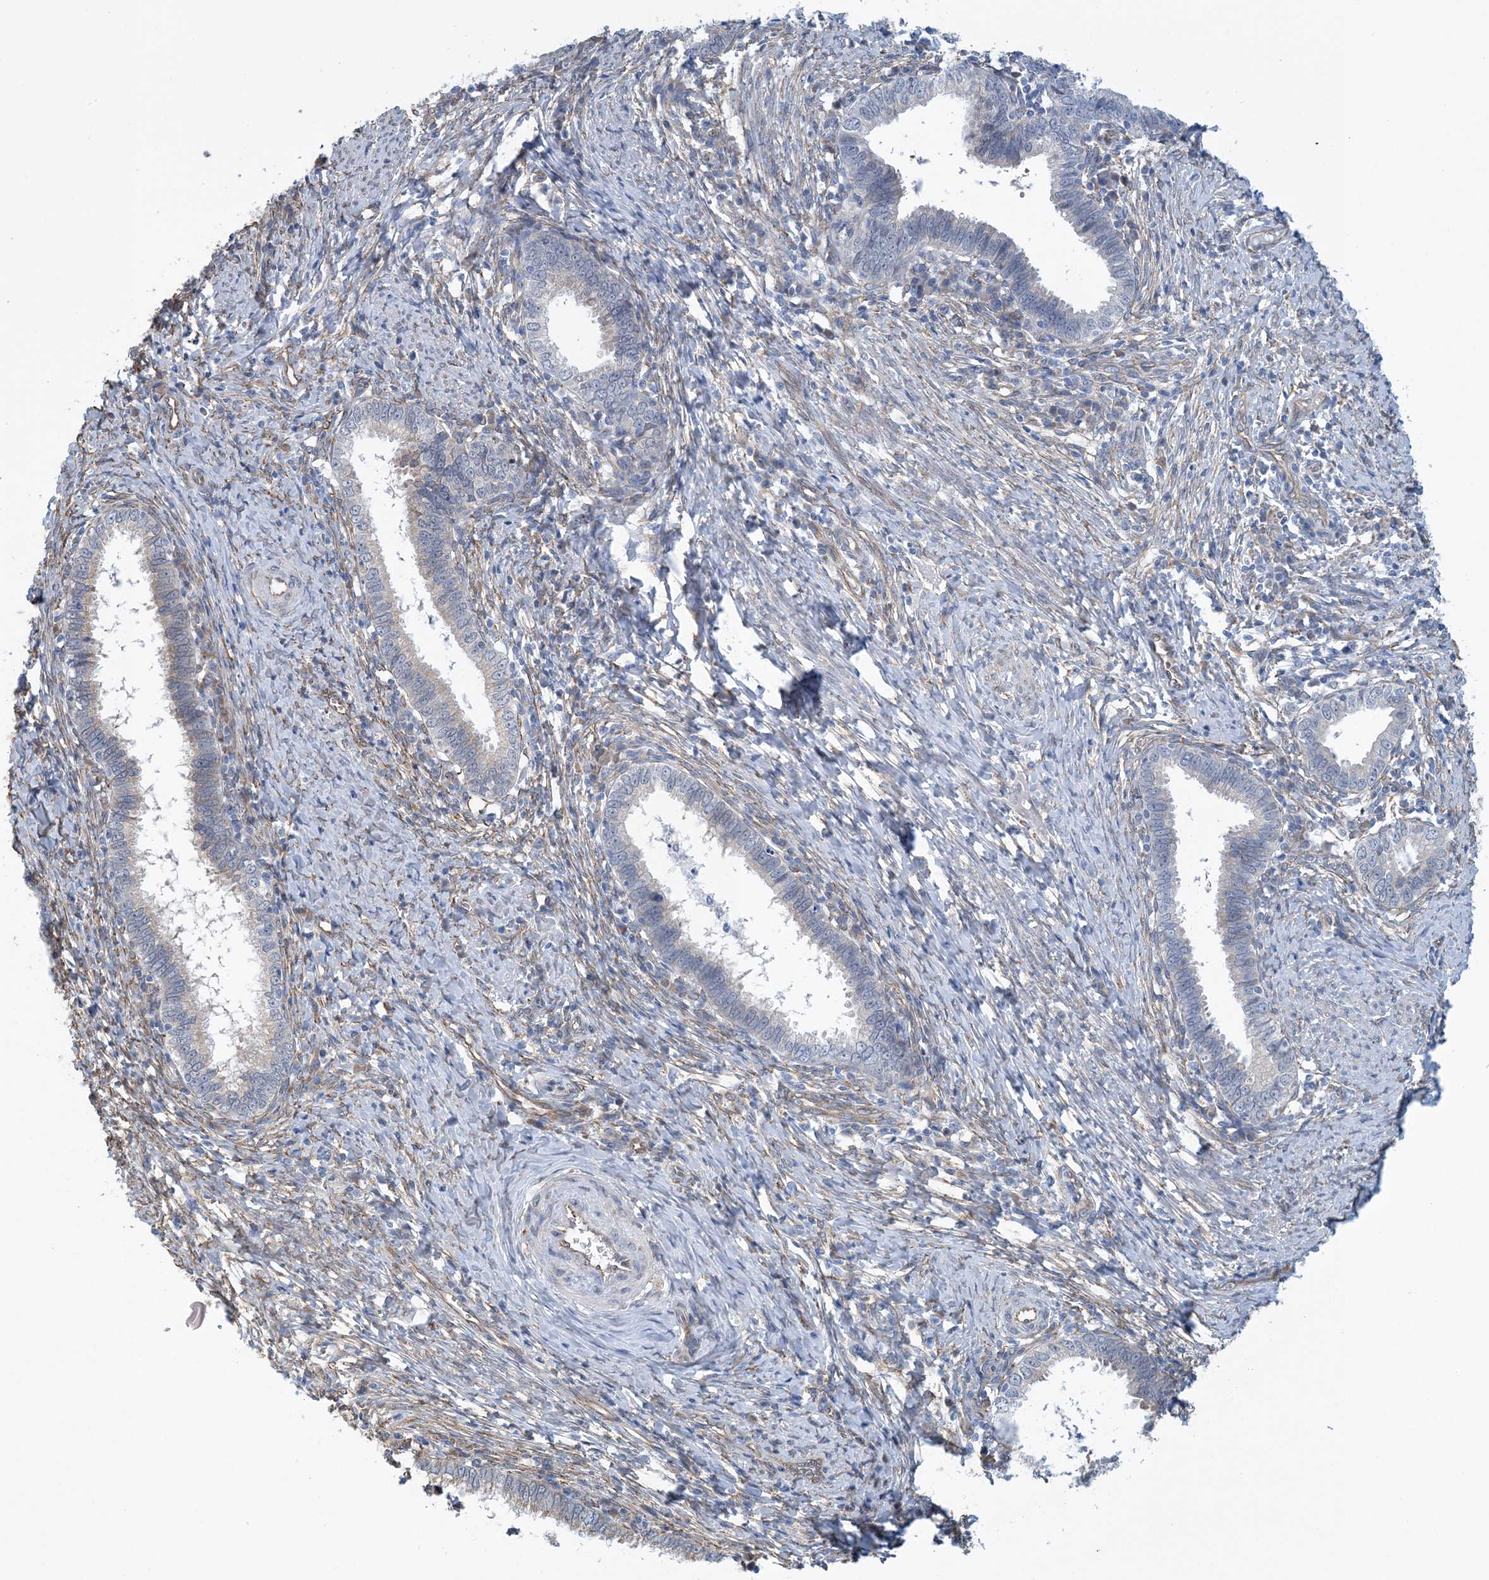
{"staining": {"intensity": "negative", "quantity": "none", "location": "none"}, "tissue": "cervical cancer", "cell_type": "Tumor cells", "image_type": "cancer", "snomed": [{"axis": "morphology", "description": "Adenocarcinoma, NOS"}, {"axis": "topography", "description": "Cervix"}], "caption": "Immunohistochemistry (IHC) histopathology image of neoplastic tissue: human adenocarcinoma (cervical) stained with DAB exhibits no significant protein expression in tumor cells.", "gene": "CCDC14", "patient": {"sex": "female", "age": 36}}